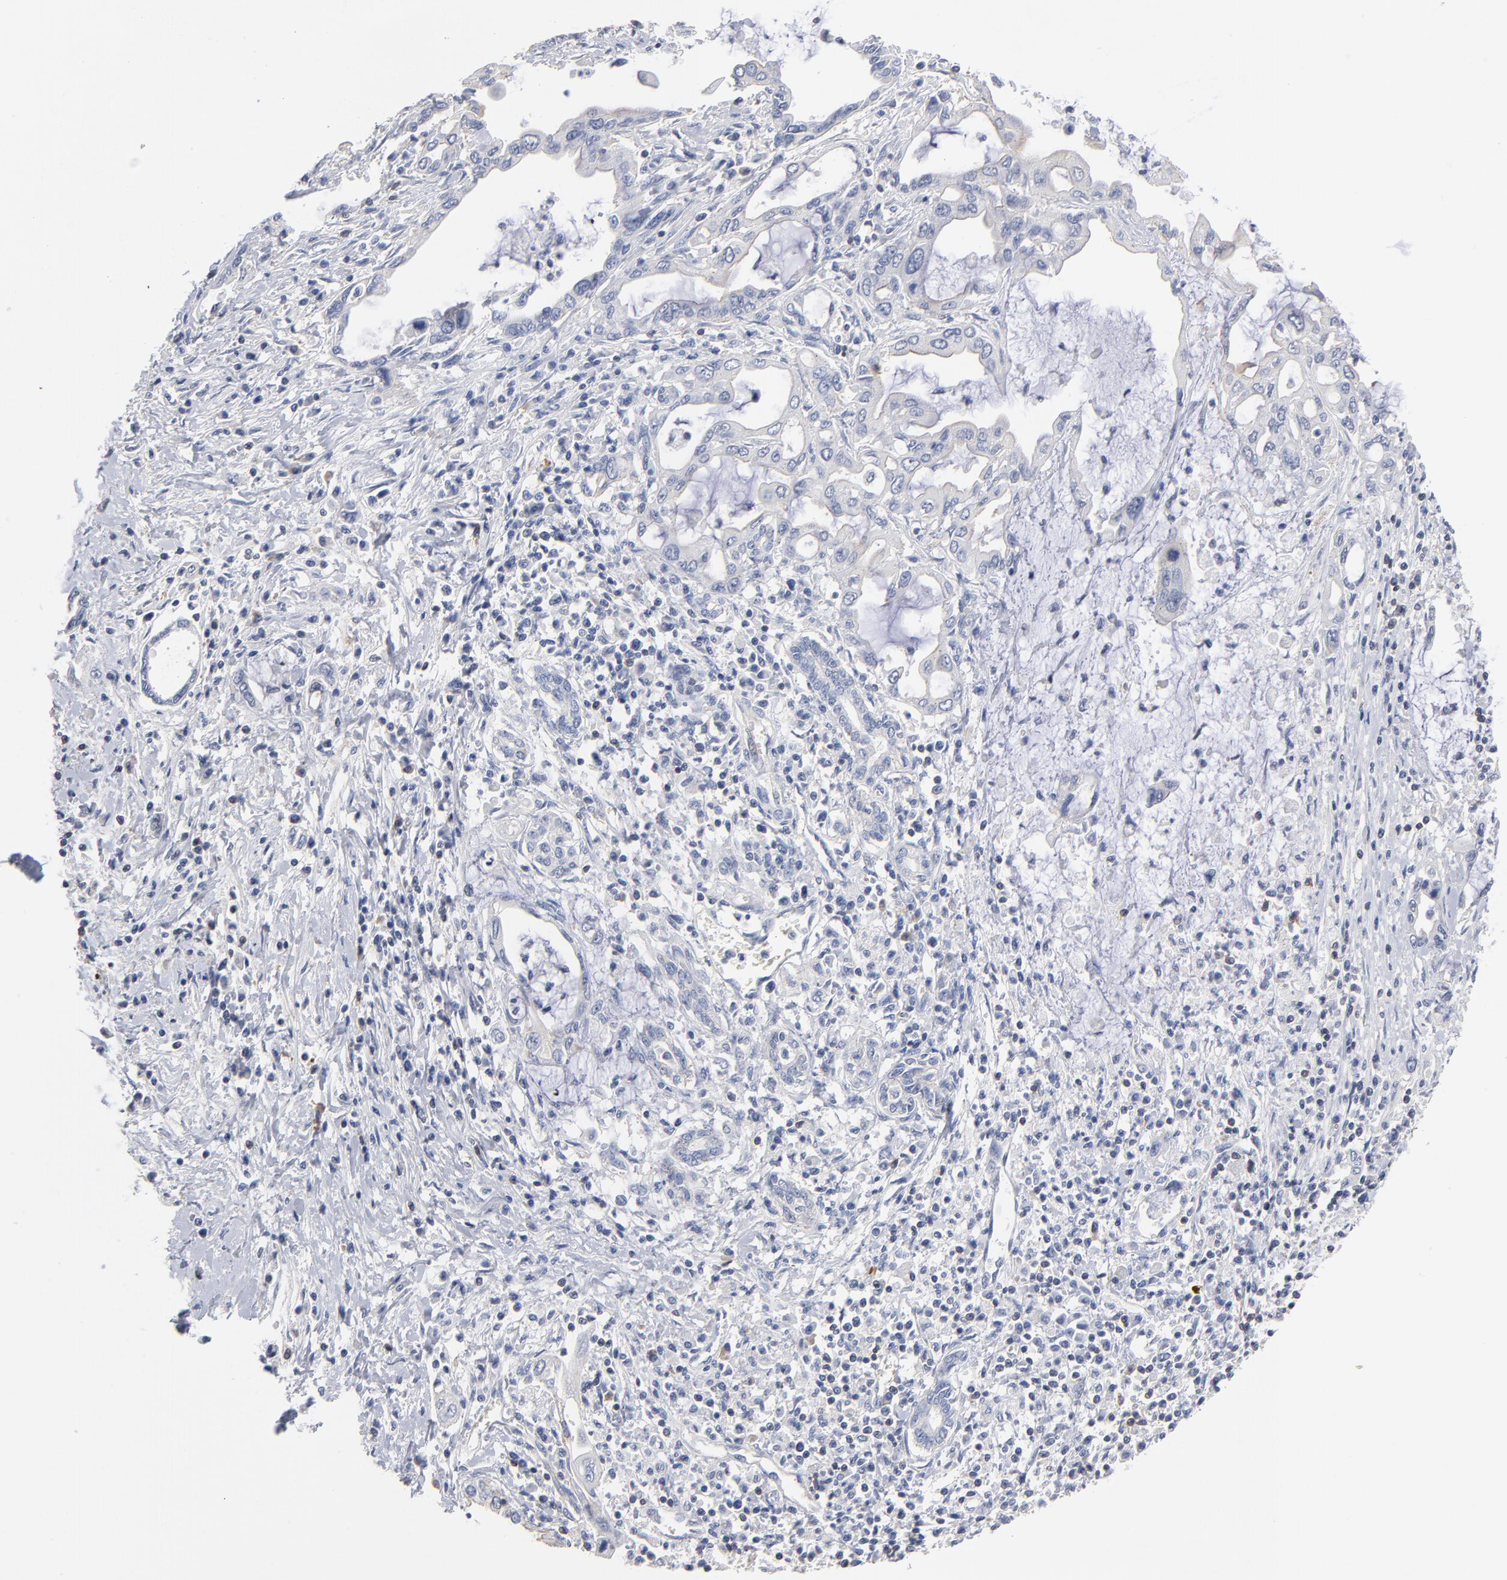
{"staining": {"intensity": "weak", "quantity": "<25%", "location": "cytoplasmic/membranous"}, "tissue": "pancreatic cancer", "cell_type": "Tumor cells", "image_type": "cancer", "snomed": [{"axis": "morphology", "description": "Adenocarcinoma, NOS"}, {"axis": "topography", "description": "Pancreas"}], "caption": "The image demonstrates no staining of tumor cells in adenocarcinoma (pancreatic).", "gene": "PDLIM2", "patient": {"sex": "female", "age": 57}}